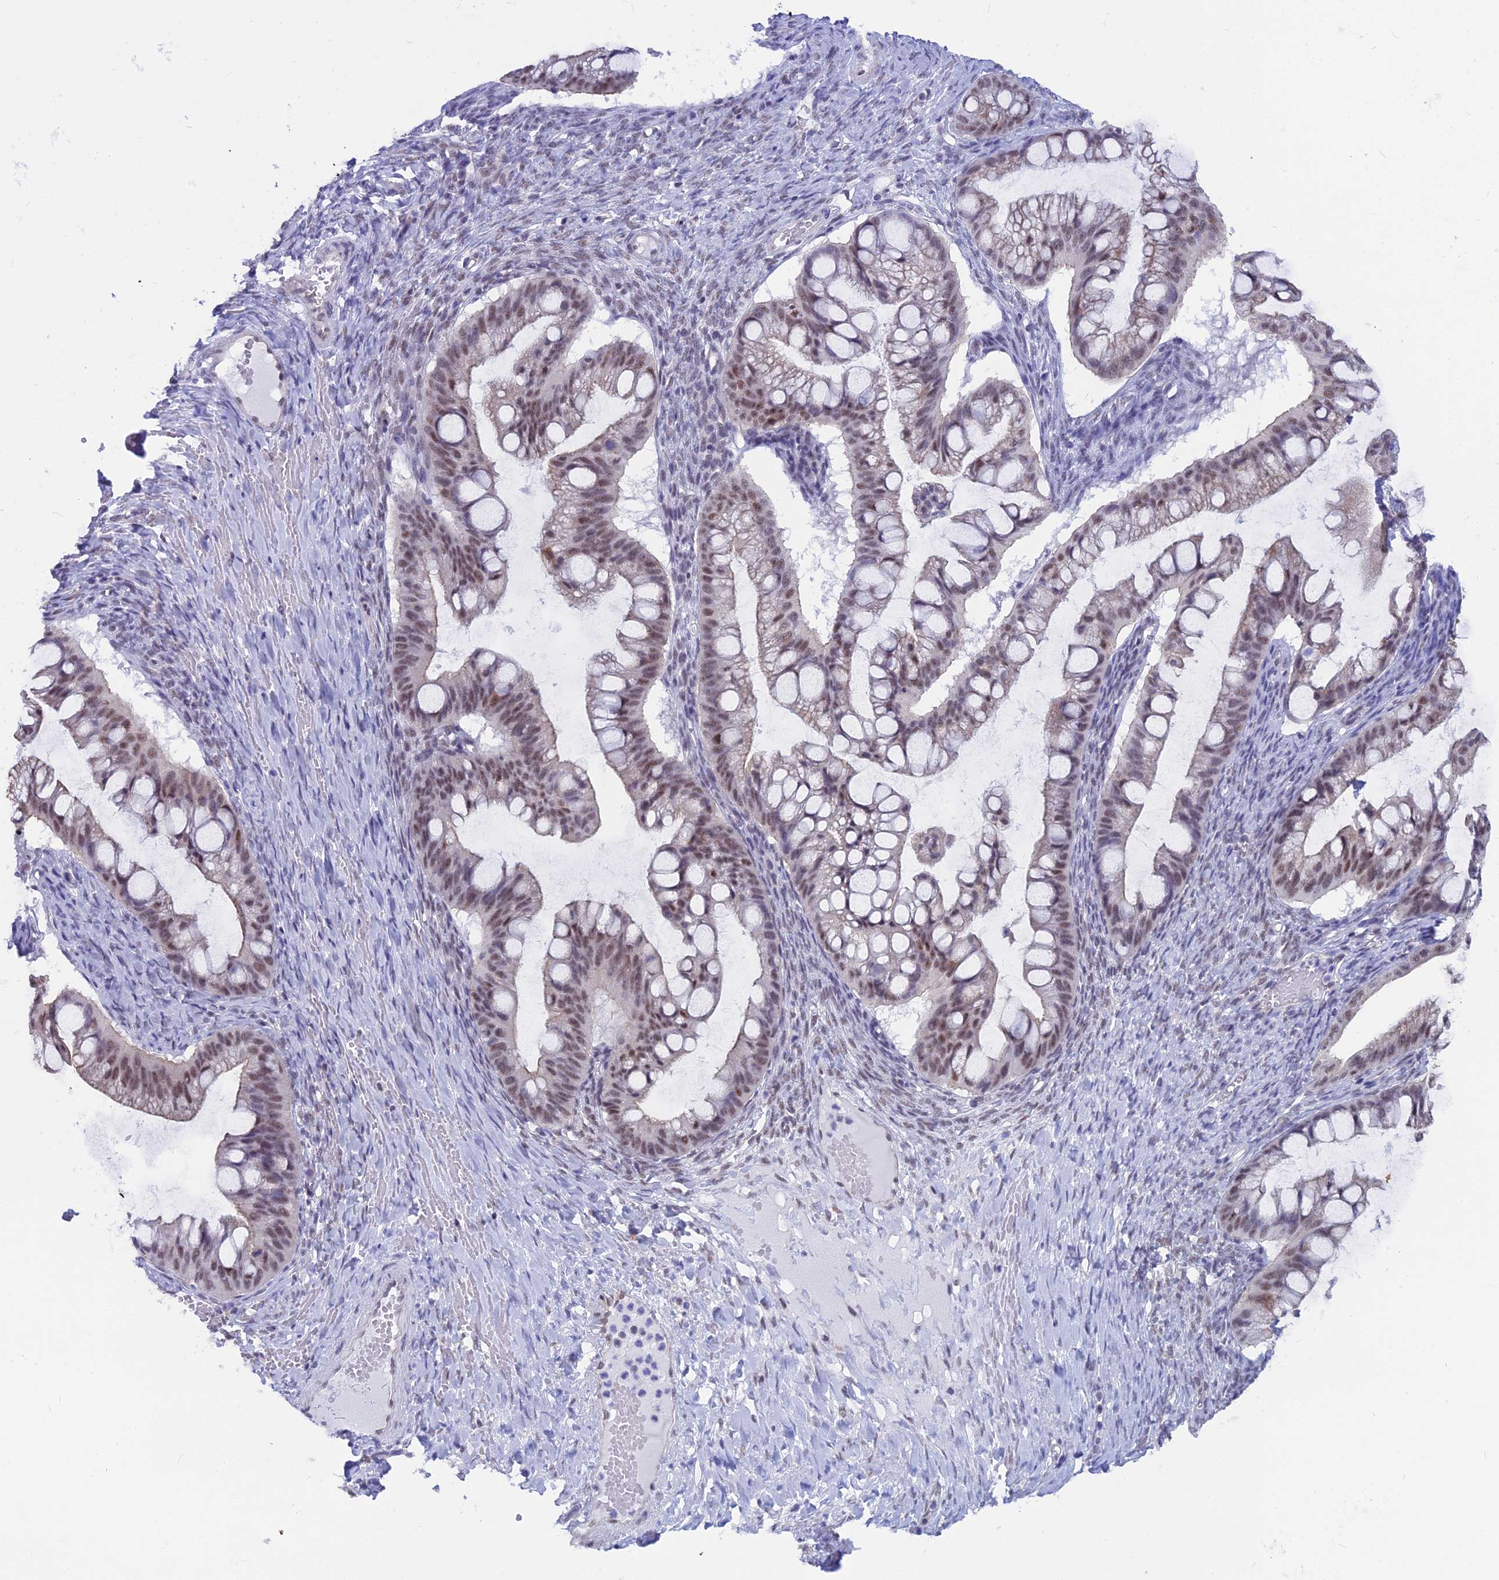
{"staining": {"intensity": "moderate", "quantity": "25%-75%", "location": "nuclear"}, "tissue": "ovarian cancer", "cell_type": "Tumor cells", "image_type": "cancer", "snomed": [{"axis": "morphology", "description": "Cystadenocarcinoma, mucinous, NOS"}, {"axis": "topography", "description": "Ovary"}], "caption": "Ovarian cancer tissue exhibits moderate nuclear staining in about 25%-75% of tumor cells", "gene": "SRSF5", "patient": {"sex": "female", "age": 73}}